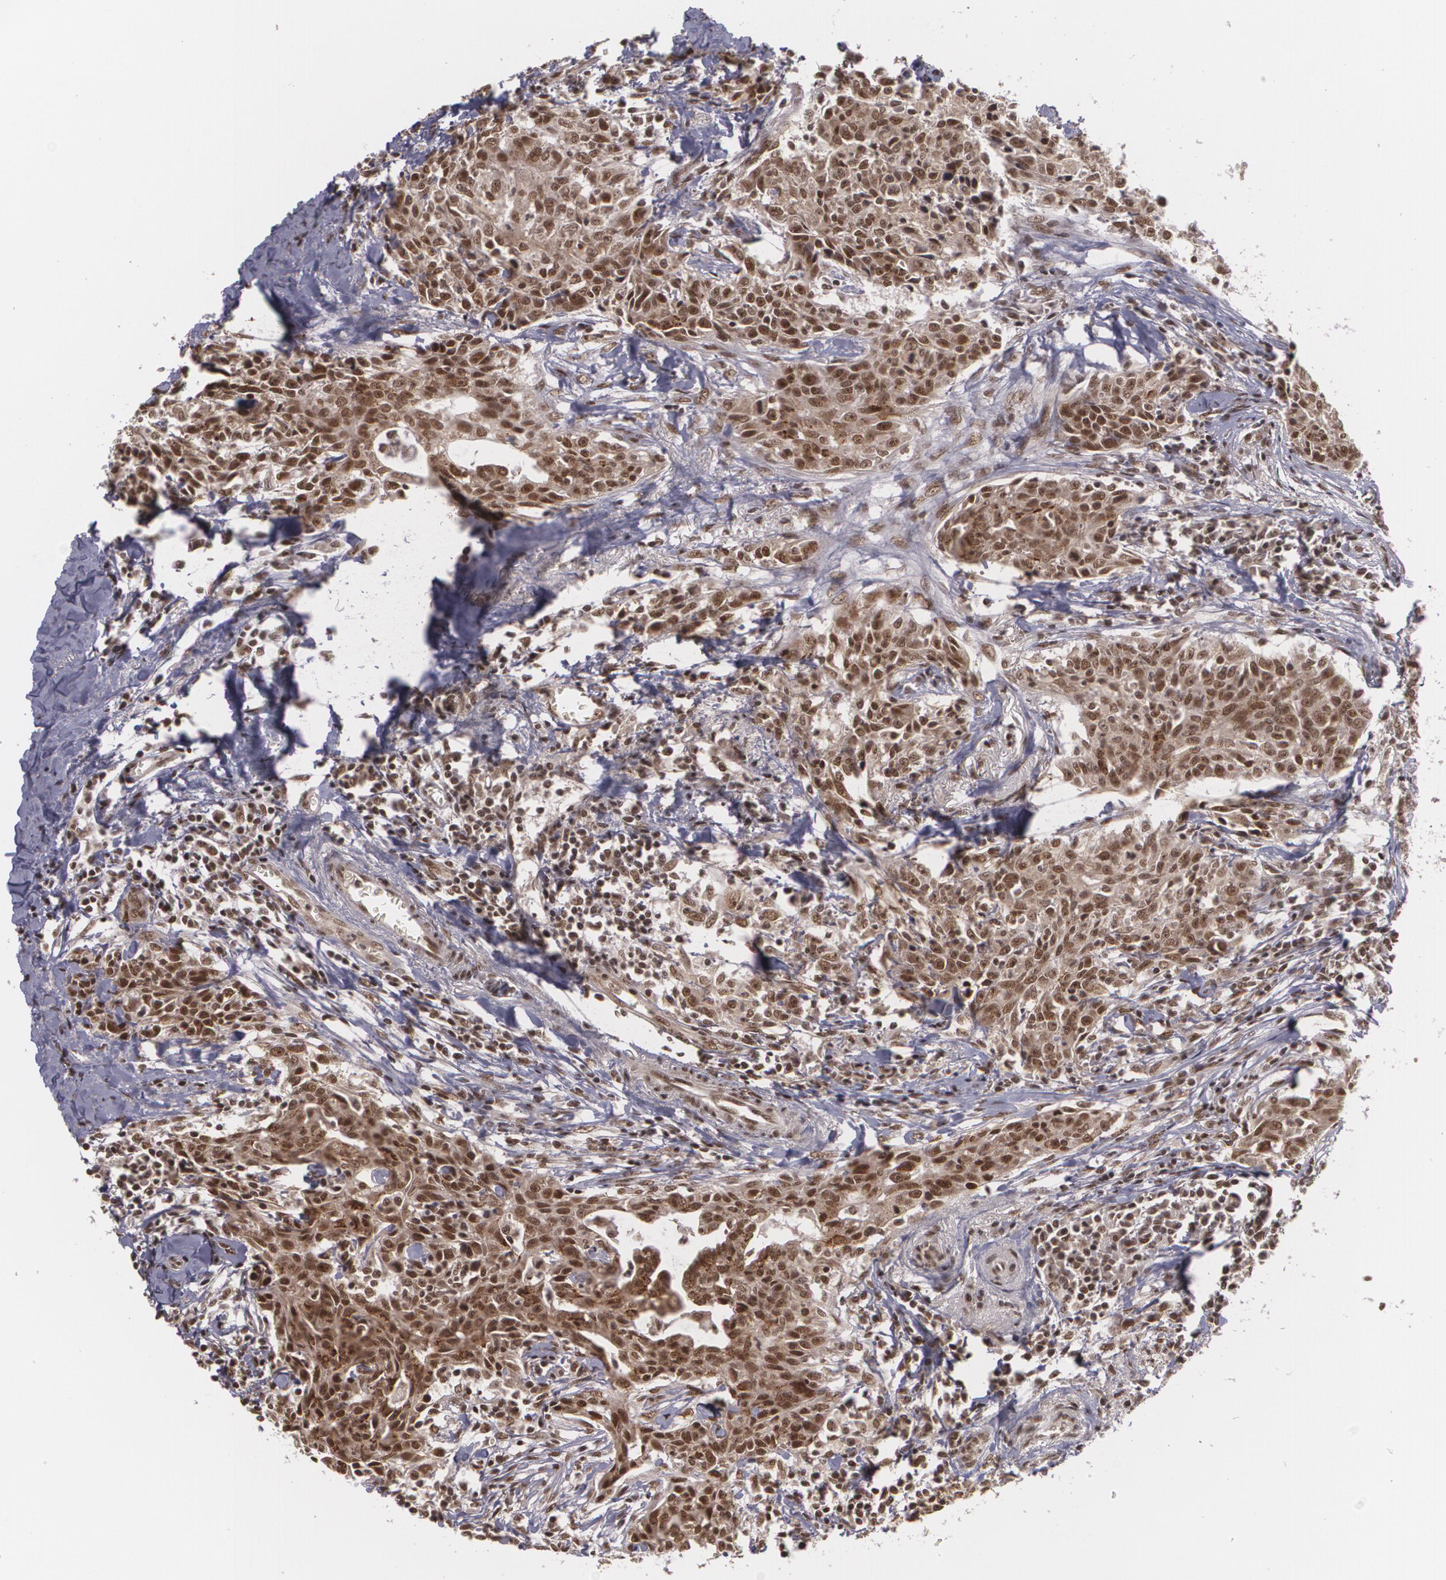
{"staining": {"intensity": "strong", "quantity": ">75%", "location": "cytoplasmic/membranous,nuclear"}, "tissue": "breast cancer", "cell_type": "Tumor cells", "image_type": "cancer", "snomed": [{"axis": "morphology", "description": "Duct carcinoma"}, {"axis": "topography", "description": "Breast"}], "caption": "Tumor cells demonstrate high levels of strong cytoplasmic/membranous and nuclear staining in about >75% of cells in breast cancer (invasive ductal carcinoma).", "gene": "RXRB", "patient": {"sex": "female", "age": 50}}